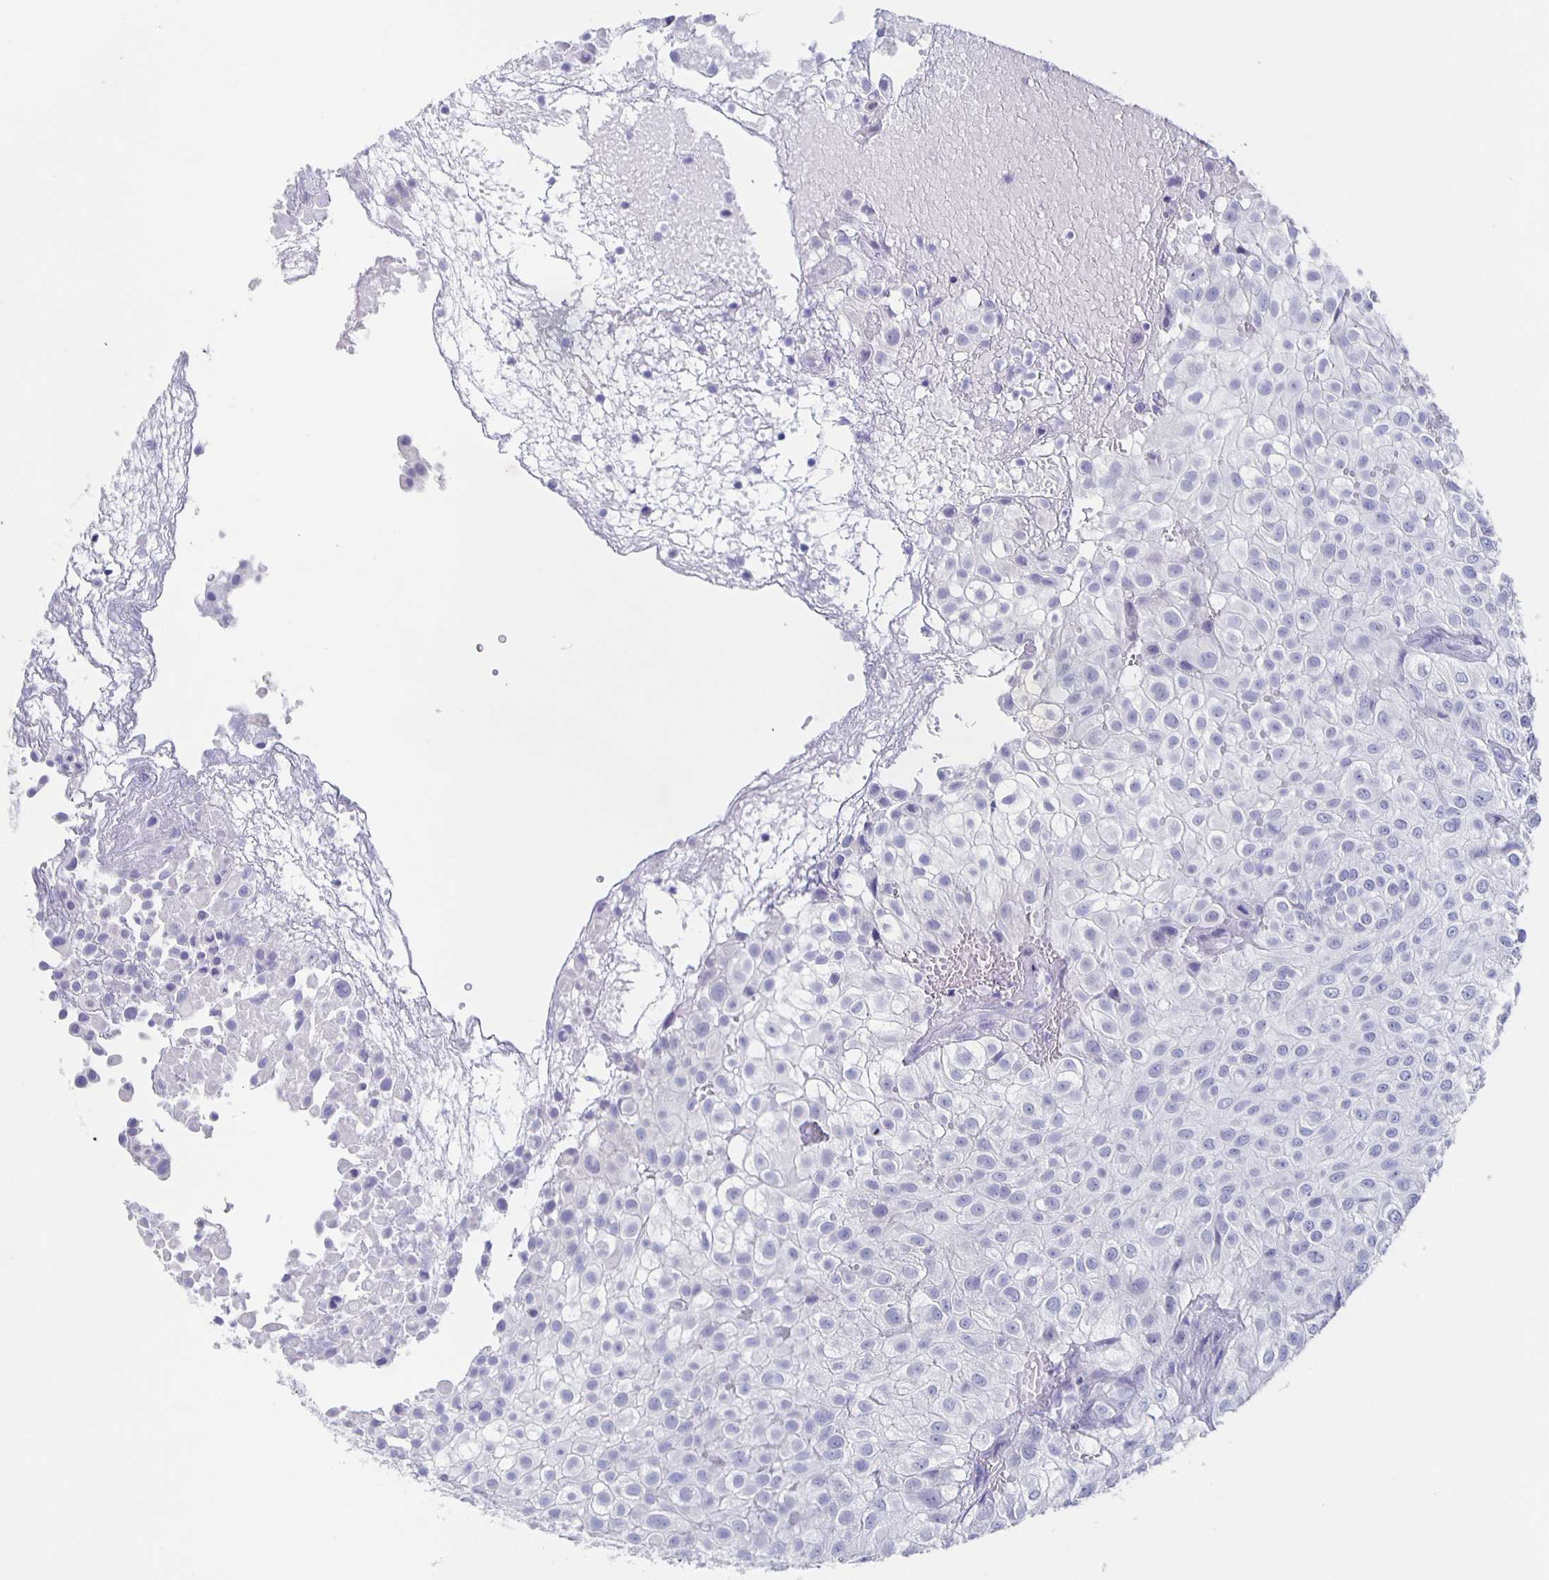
{"staining": {"intensity": "negative", "quantity": "none", "location": "none"}, "tissue": "urothelial cancer", "cell_type": "Tumor cells", "image_type": "cancer", "snomed": [{"axis": "morphology", "description": "Urothelial carcinoma, High grade"}, {"axis": "topography", "description": "Urinary bladder"}], "caption": "Tumor cells are negative for brown protein staining in high-grade urothelial carcinoma. (Immunohistochemistry (ihc), brightfield microscopy, high magnification).", "gene": "SLC34A2", "patient": {"sex": "male", "age": 56}}